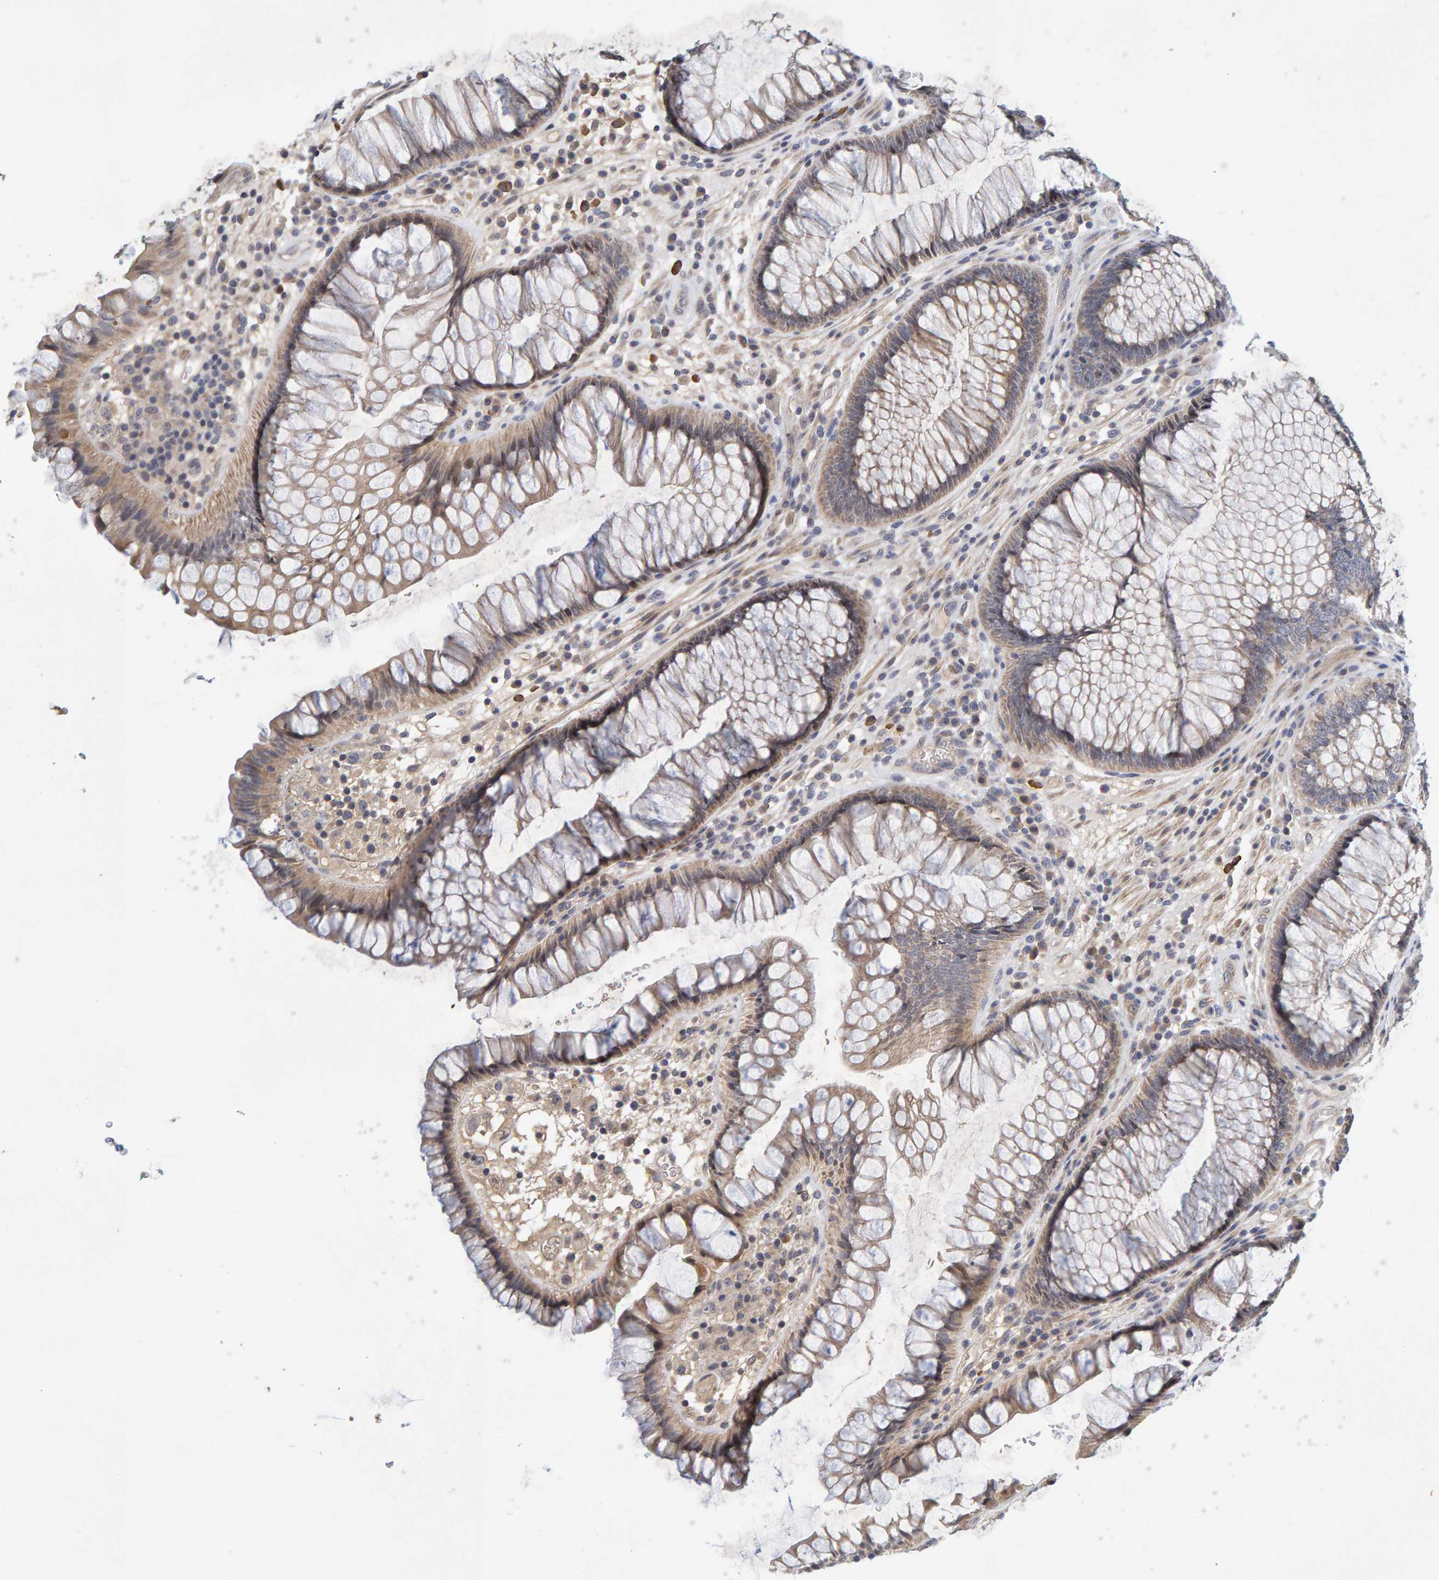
{"staining": {"intensity": "weak", "quantity": "25%-75%", "location": "cytoplasmic/membranous"}, "tissue": "rectum", "cell_type": "Glandular cells", "image_type": "normal", "snomed": [{"axis": "morphology", "description": "Normal tissue, NOS"}, {"axis": "topography", "description": "Rectum"}], "caption": "An IHC micrograph of benign tissue is shown. Protein staining in brown shows weak cytoplasmic/membranous positivity in rectum within glandular cells.", "gene": "ZNF77", "patient": {"sex": "male", "age": 51}}